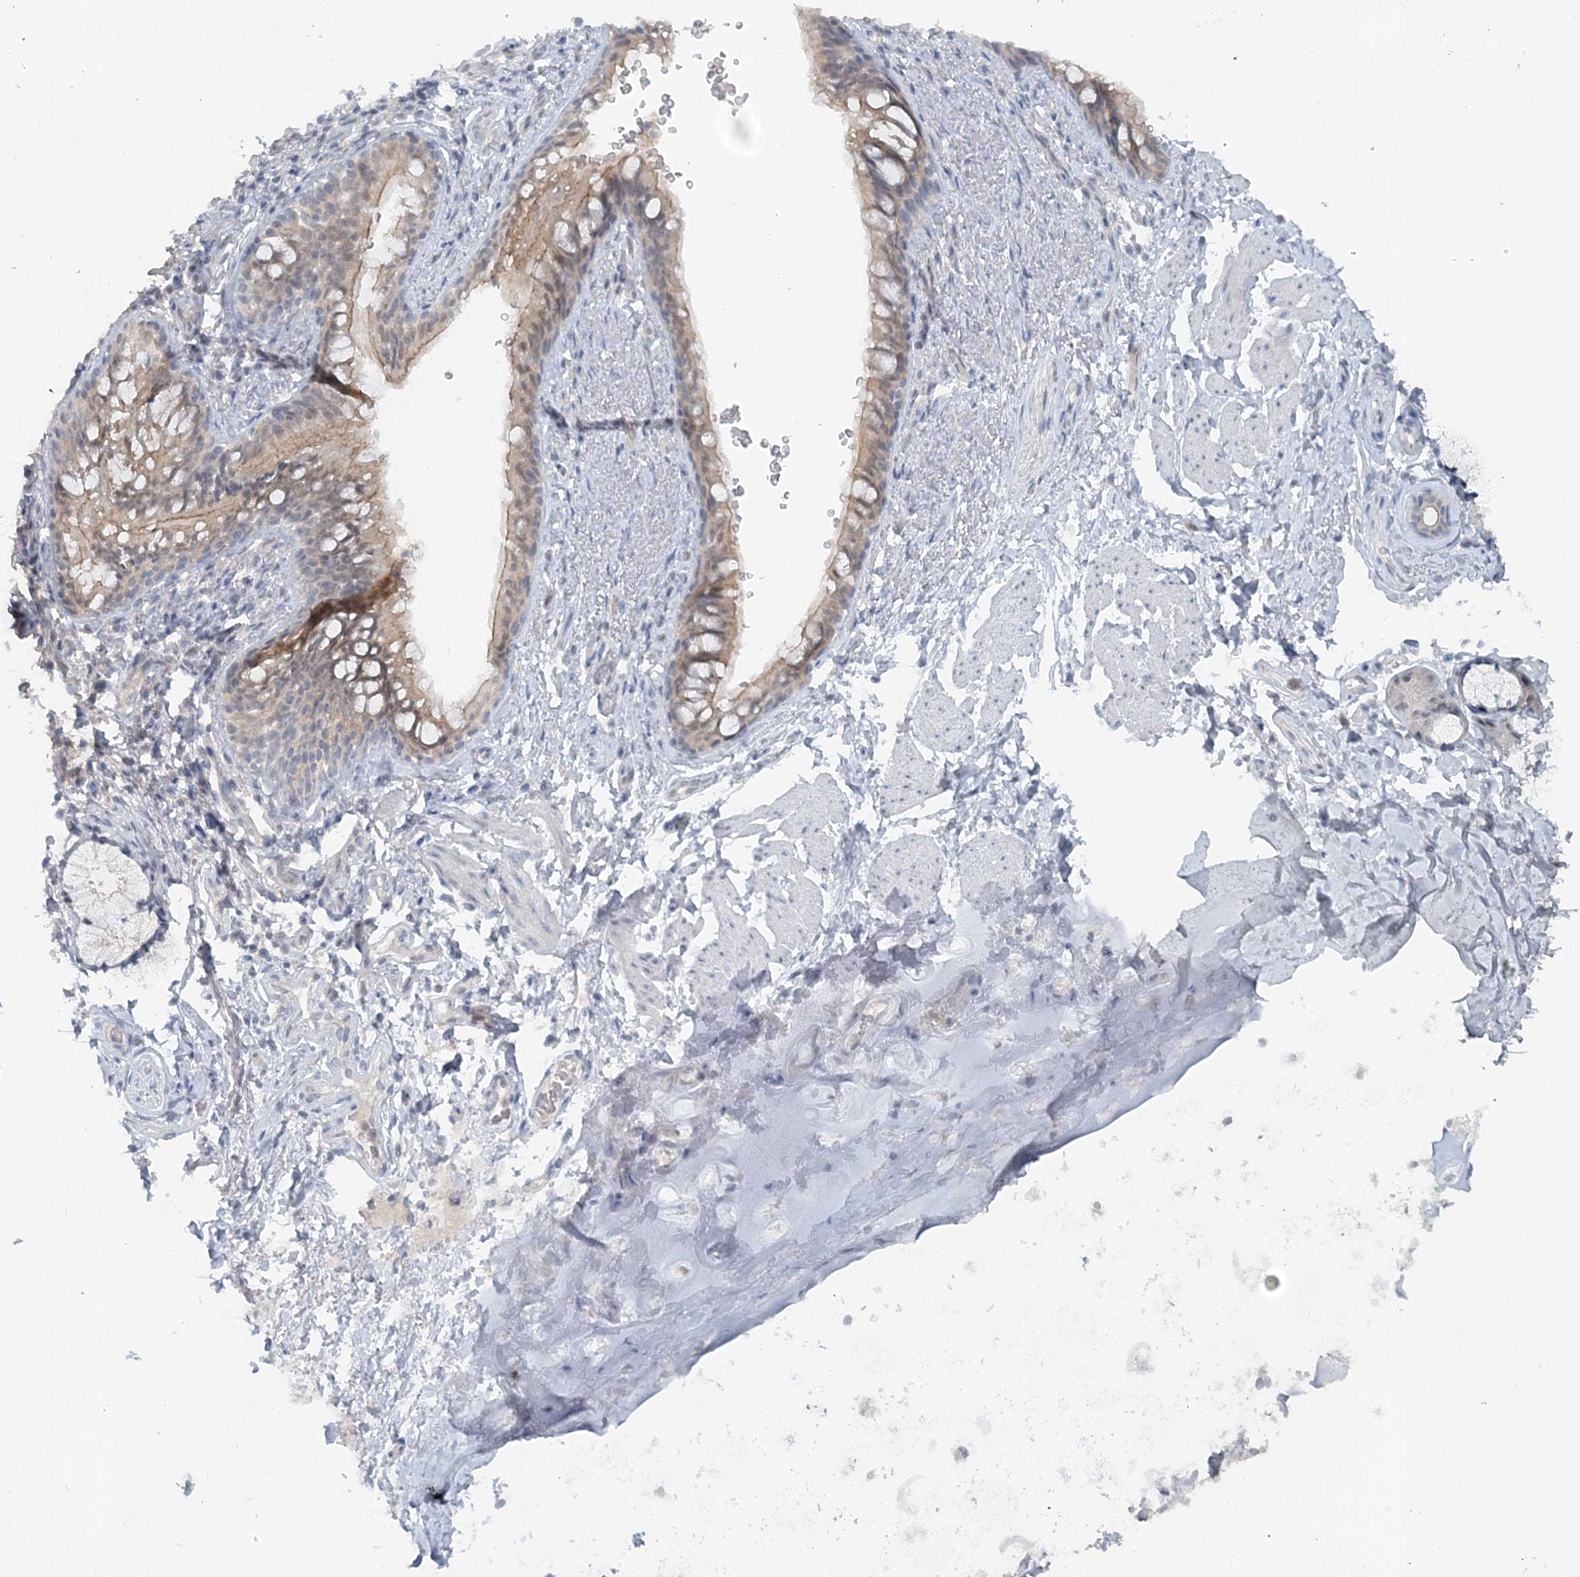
{"staining": {"intensity": "weak", "quantity": "25%-75%", "location": "cytoplasmic/membranous"}, "tissue": "bronchus", "cell_type": "Respiratory epithelial cells", "image_type": "normal", "snomed": [{"axis": "morphology", "description": "Normal tissue, NOS"}, {"axis": "topography", "description": "Cartilage tissue"}, {"axis": "topography", "description": "Bronchus"}], "caption": "Unremarkable bronchus exhibits weak cytoplasmic/membranous expression in about 25%-75% of respiratory epithelial cells, visualized by immunohistochemistry.", "gene": "ATP11A", "patient": {"sex": "female", "age": 36}}